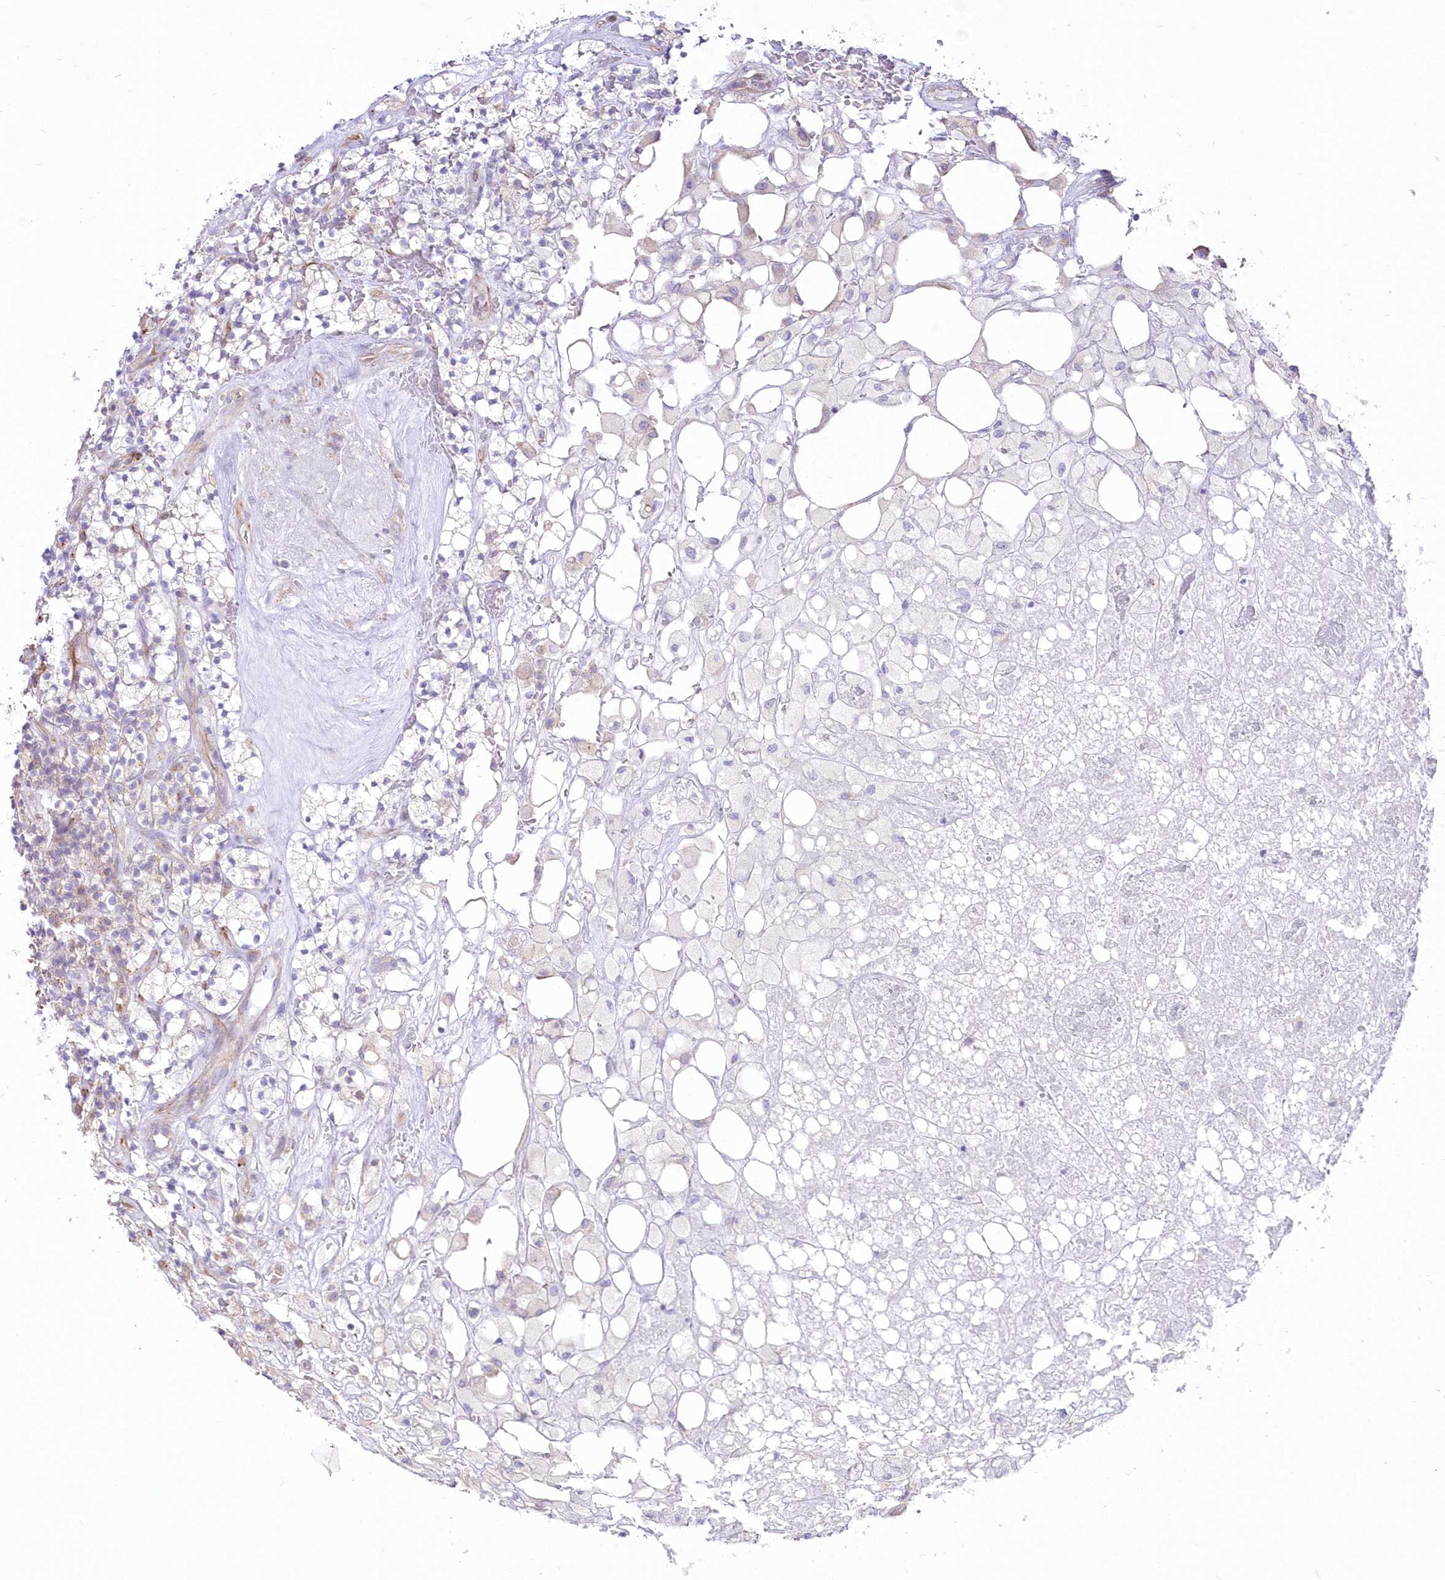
{"staining": {"intensity": "negative", "quantity": "none", "location": "none"}, "tissue": "renal cancer", "cell_type": "Tumor cells", "image_type": "cancer", "snomed": [{"axis": "morphology", "description": "Adenocarcinoma, NOS"}, {"axis": "topography", "description": "Kidney"}], "caption": "IHC of human adenocarcinoma (renal) exhibits no staining in tumor cells.", "gene": "ZNF843", "patient": {"sex": "male", "age": 77}}